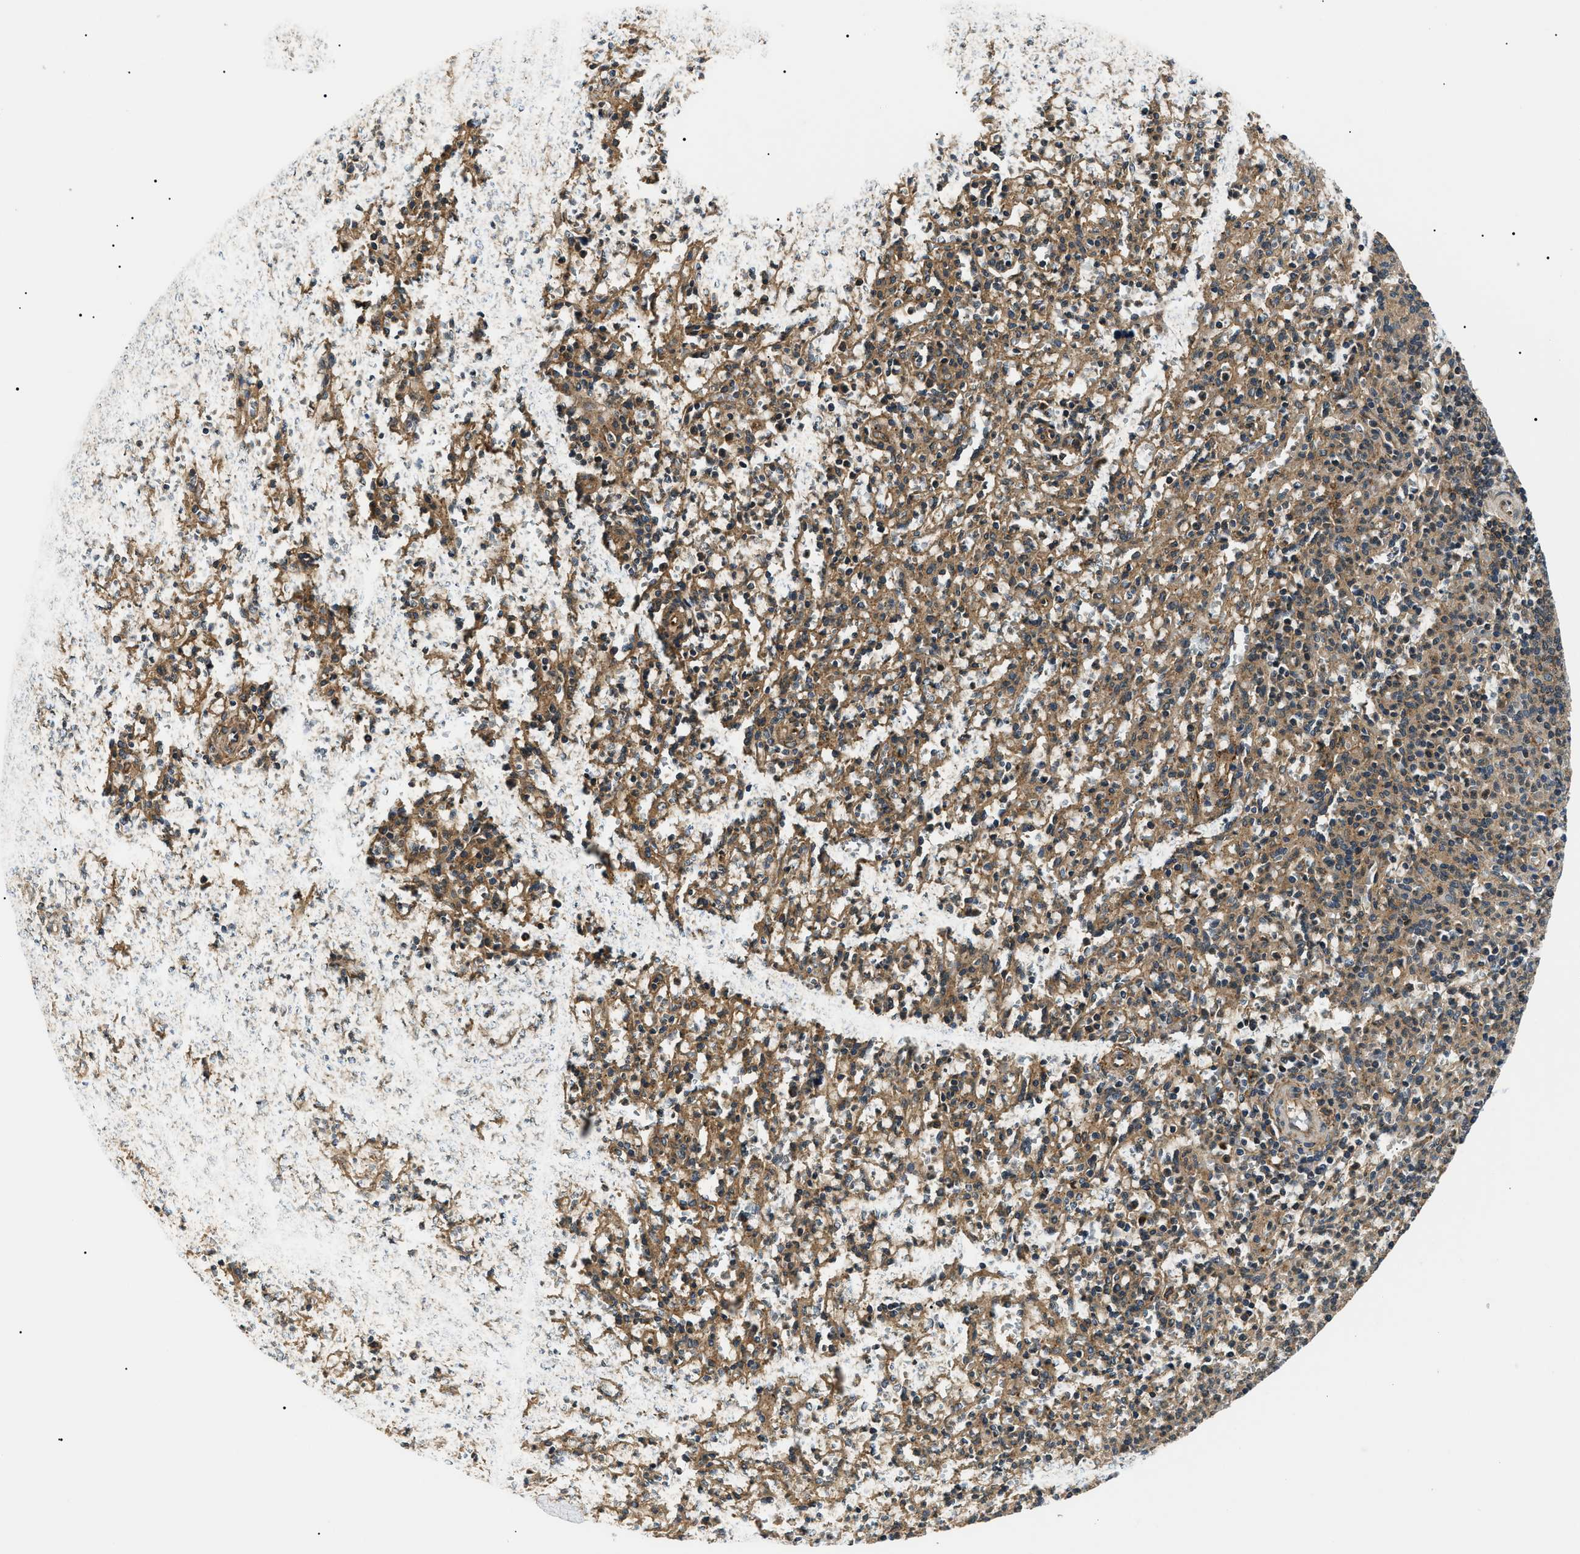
{"staining": {"intensity": "moderate", "quantity": ">75%", "location": "cytoplasmic/membranous"}, "tissue": "spleen", "cell_type": "Cells in red pulp", "image_type": "normal", "snomed": [{"axis": "morphology", "description": "Normal tissue, NOS"}, {"axis": "topography", "description": "Spleen"}], "caption": "Moderate cytoplasmic/membranous positivity for a protein is appreciated in about >75% of cells in red pulp of normal spleen using immunohistochemistry (IHC).", "gene": "ATP6AP1", "patient": {"sex": "male", "age": 36}}